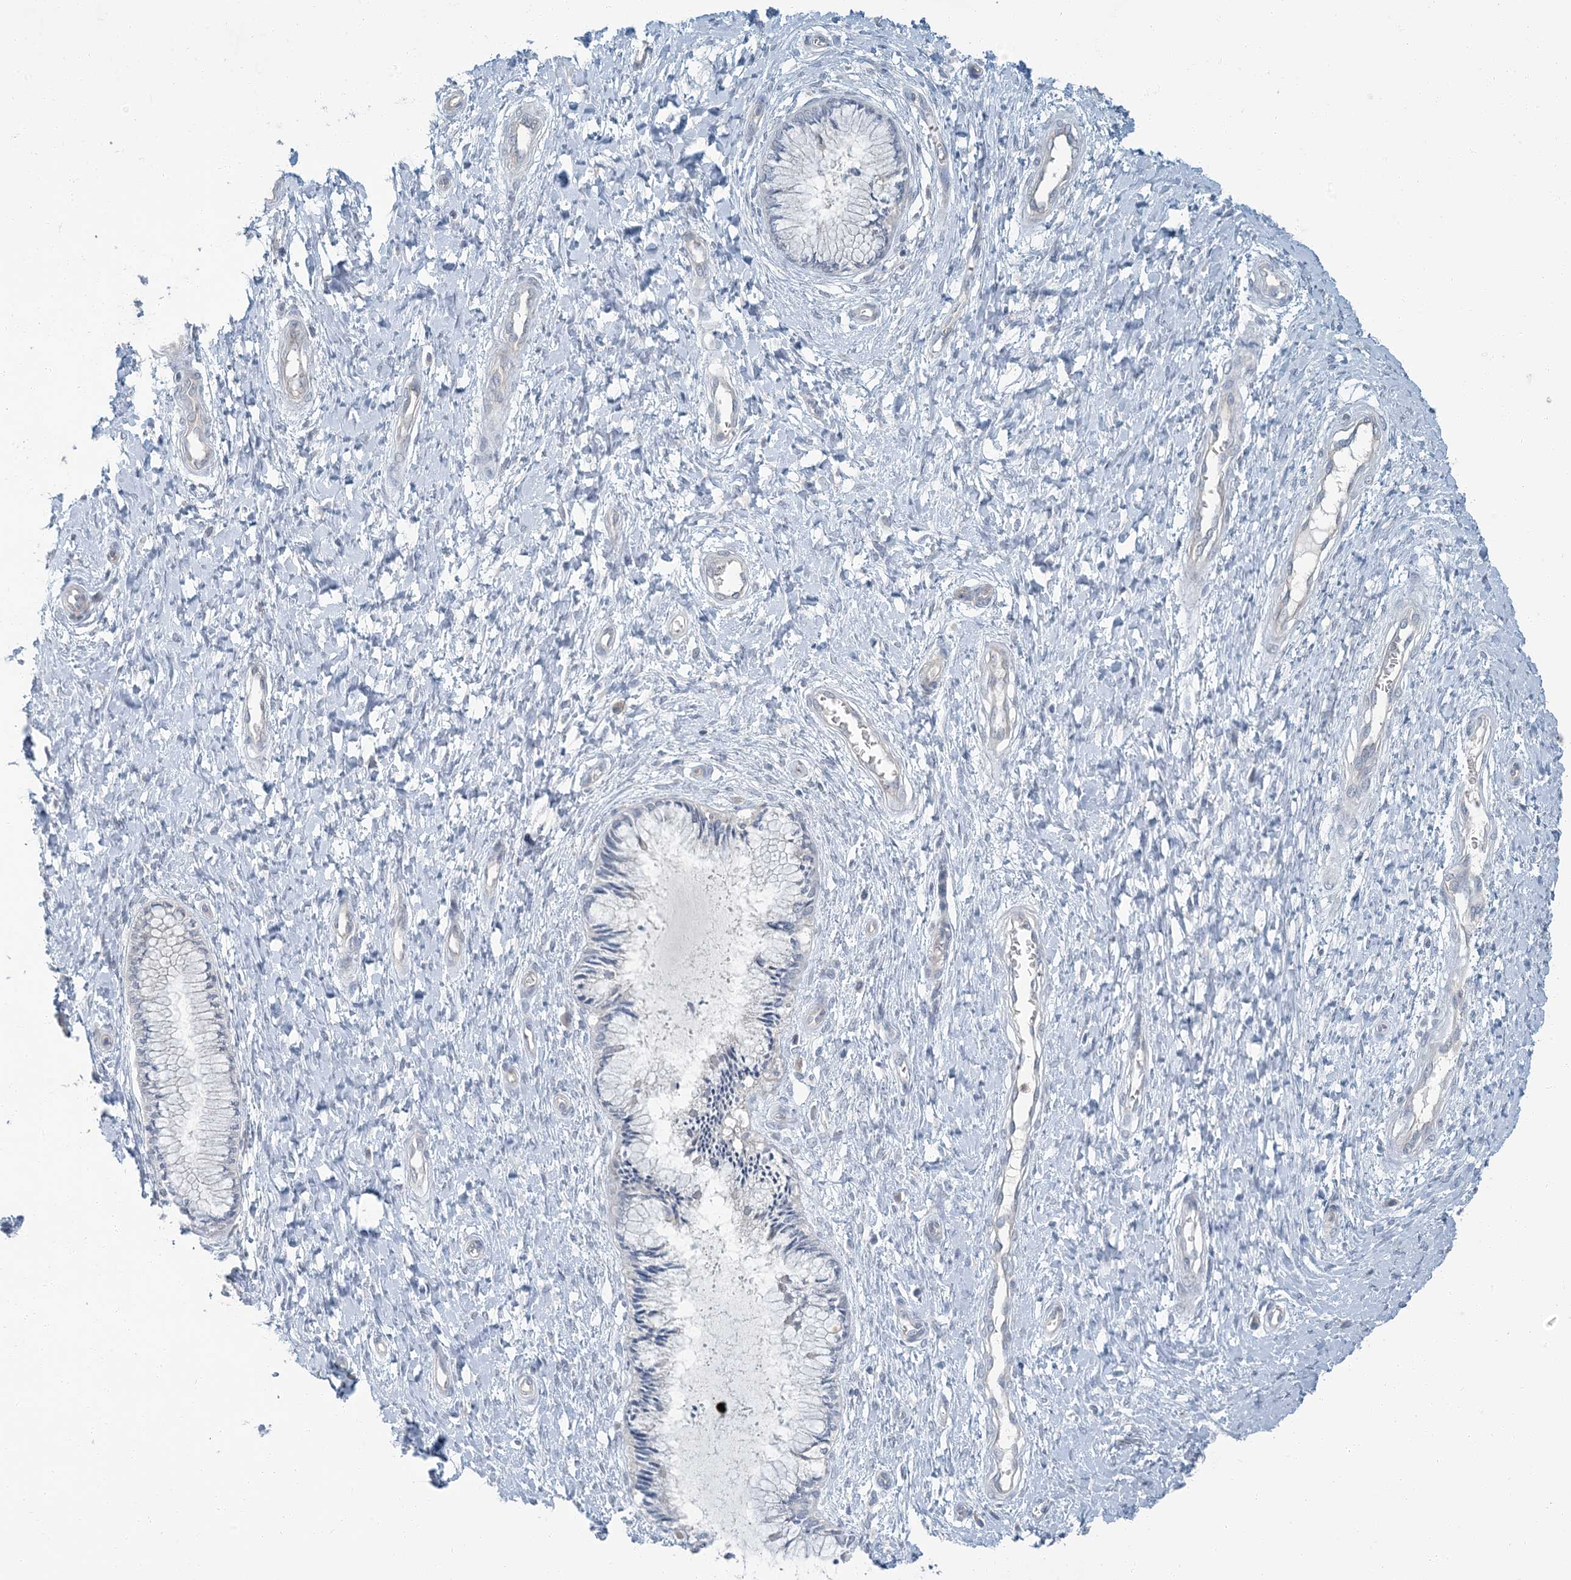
{"staining": {"intensity": "negative", "quantity": "none", "location": "none"}, "tissue": "cervix", "cell_type": "Glandular cells", "image_type": "normal", "snomed": [{"axis": "morphology", "description": "Normal tissue, NOS"}, {"axis": "topography", "description": "Cervix"}], "caption": "Immunohistochemistry of unremarkable human cervix exhibits no expression in glandular cells.", "gene": "EPHA4", "patient": {"sex": "female", "age": 55}}